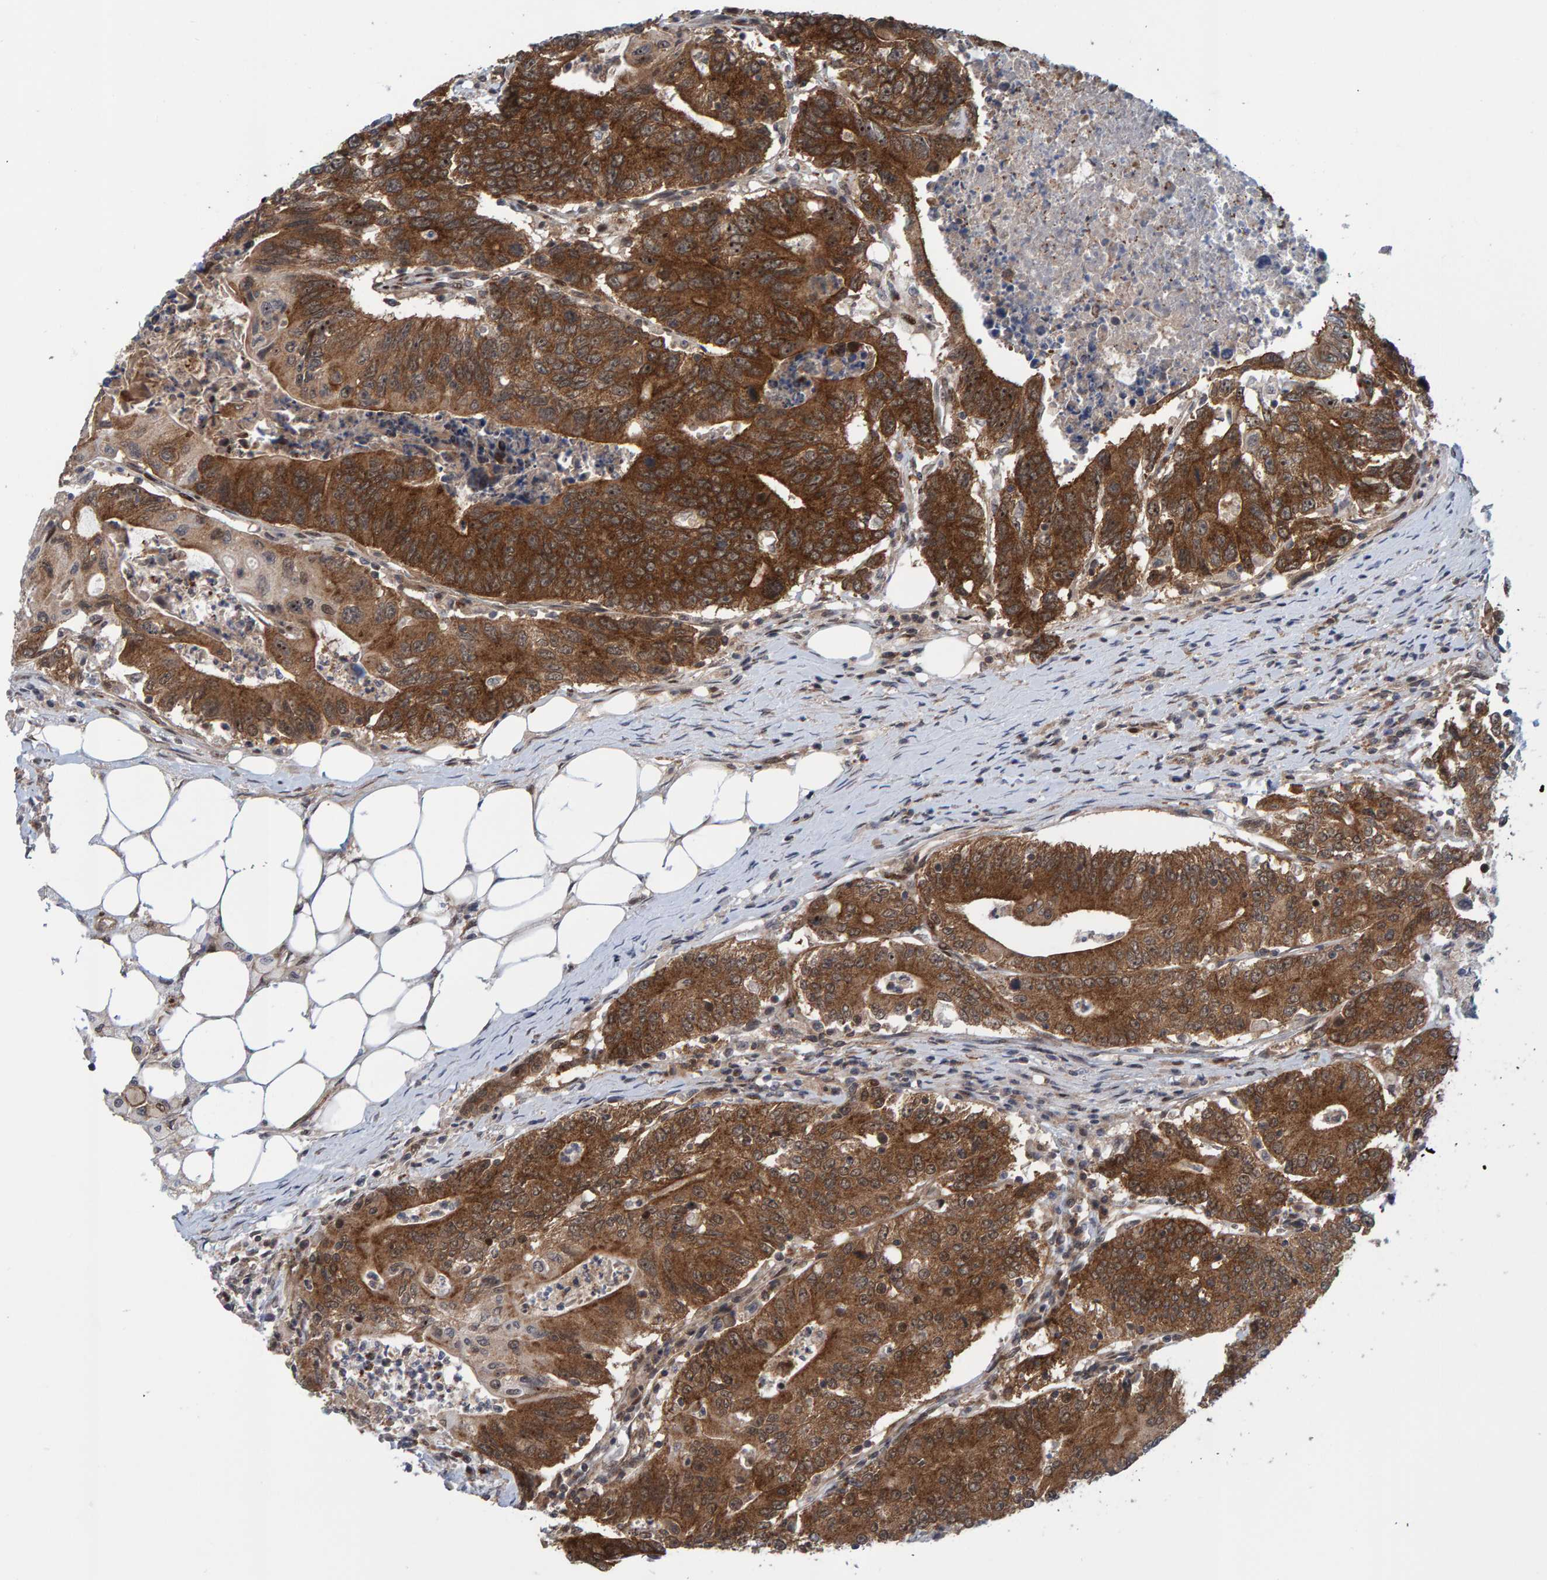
{"staining": {"intensity": "strong", "quantity": ">75%", "location": "cytoplasmic/membranous,nuclear"}, "tissue": "colorectal cancer", "cell_type": "Tumor cells", "image_type": "cancer", "snomed": [{"axis": "morphology", "description": "Adenocarcinoma, NOS"}, {"axis": "topography", "description": "Colon"}], "caption": "High-magnification brightfield microscopy of colorectal adenocarcinoma stained with DAB (3,3'-diaminobenzidine) (brown) and counterstained with hematoxylin (blue). tumor cells exhibit strong cytoplasmic/membranous and nuclear staining is seen in approximately>75% of cells. (DAB (3,3'-diaminobenzidine) = brown stain, brightfield microscopy at high magnification).", "gene": "ZNF366", "patient": {"sex": "female", "age": 77}}